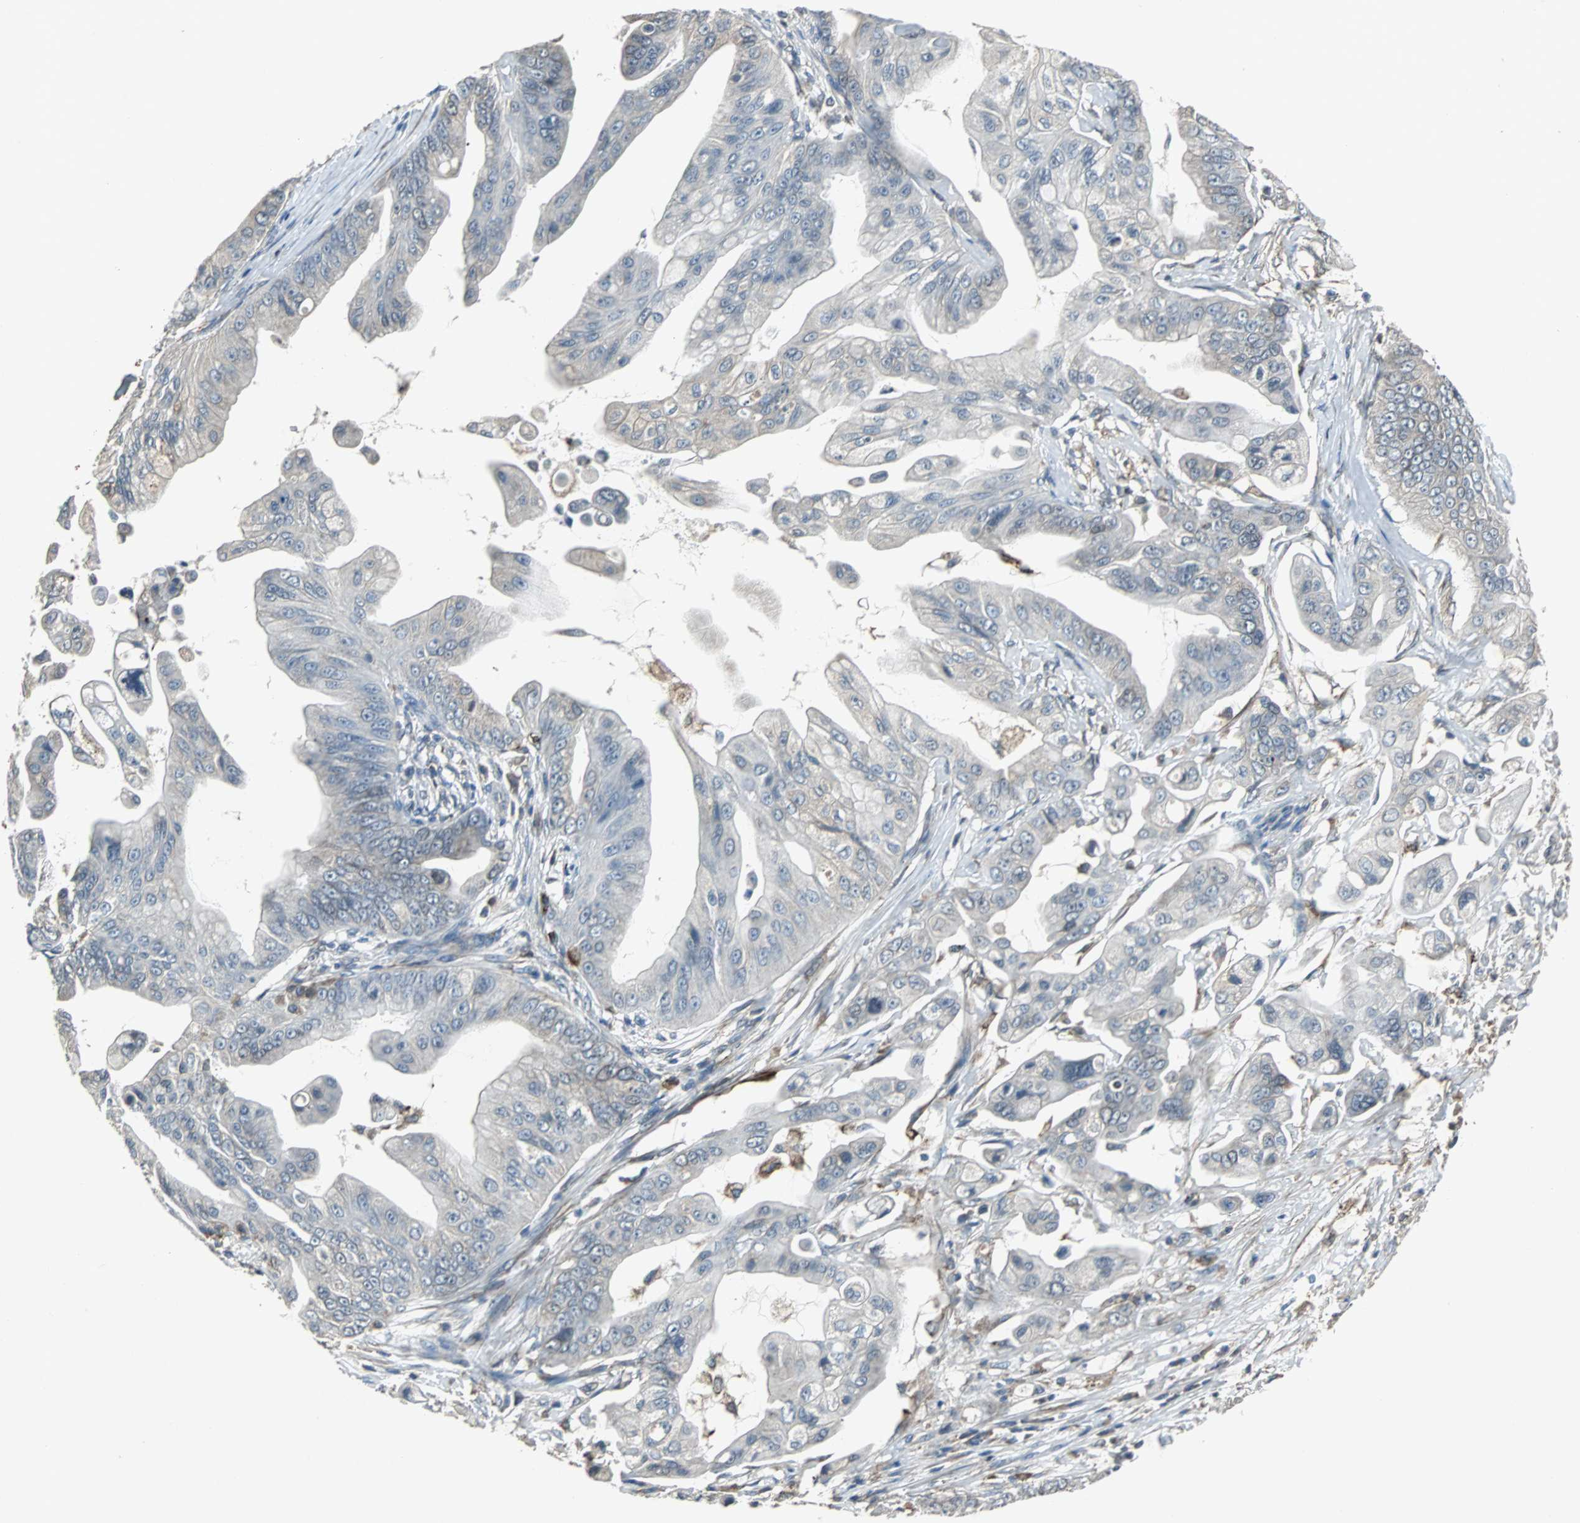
{"staining": {"intensity": "negative", "quantity": "none", "location": "none"}, "tissue": "pancreatic cancer", "cell_type": "Tumor cells", "image_type": "cancer", "snomed": [{"axis": "morphology", "description": "Adenocarcinoma, NOS"}, {"axis": "topography", "description": "Pancreas"}], "caption": "DAB (3,3'-diaminobenzidine) immunohistochemical staining of human pancreatic cancer demonstrates no significant staining in tumor cells.", "gene": "SOS1", "patient": {"sex": "female", "age": 75}}